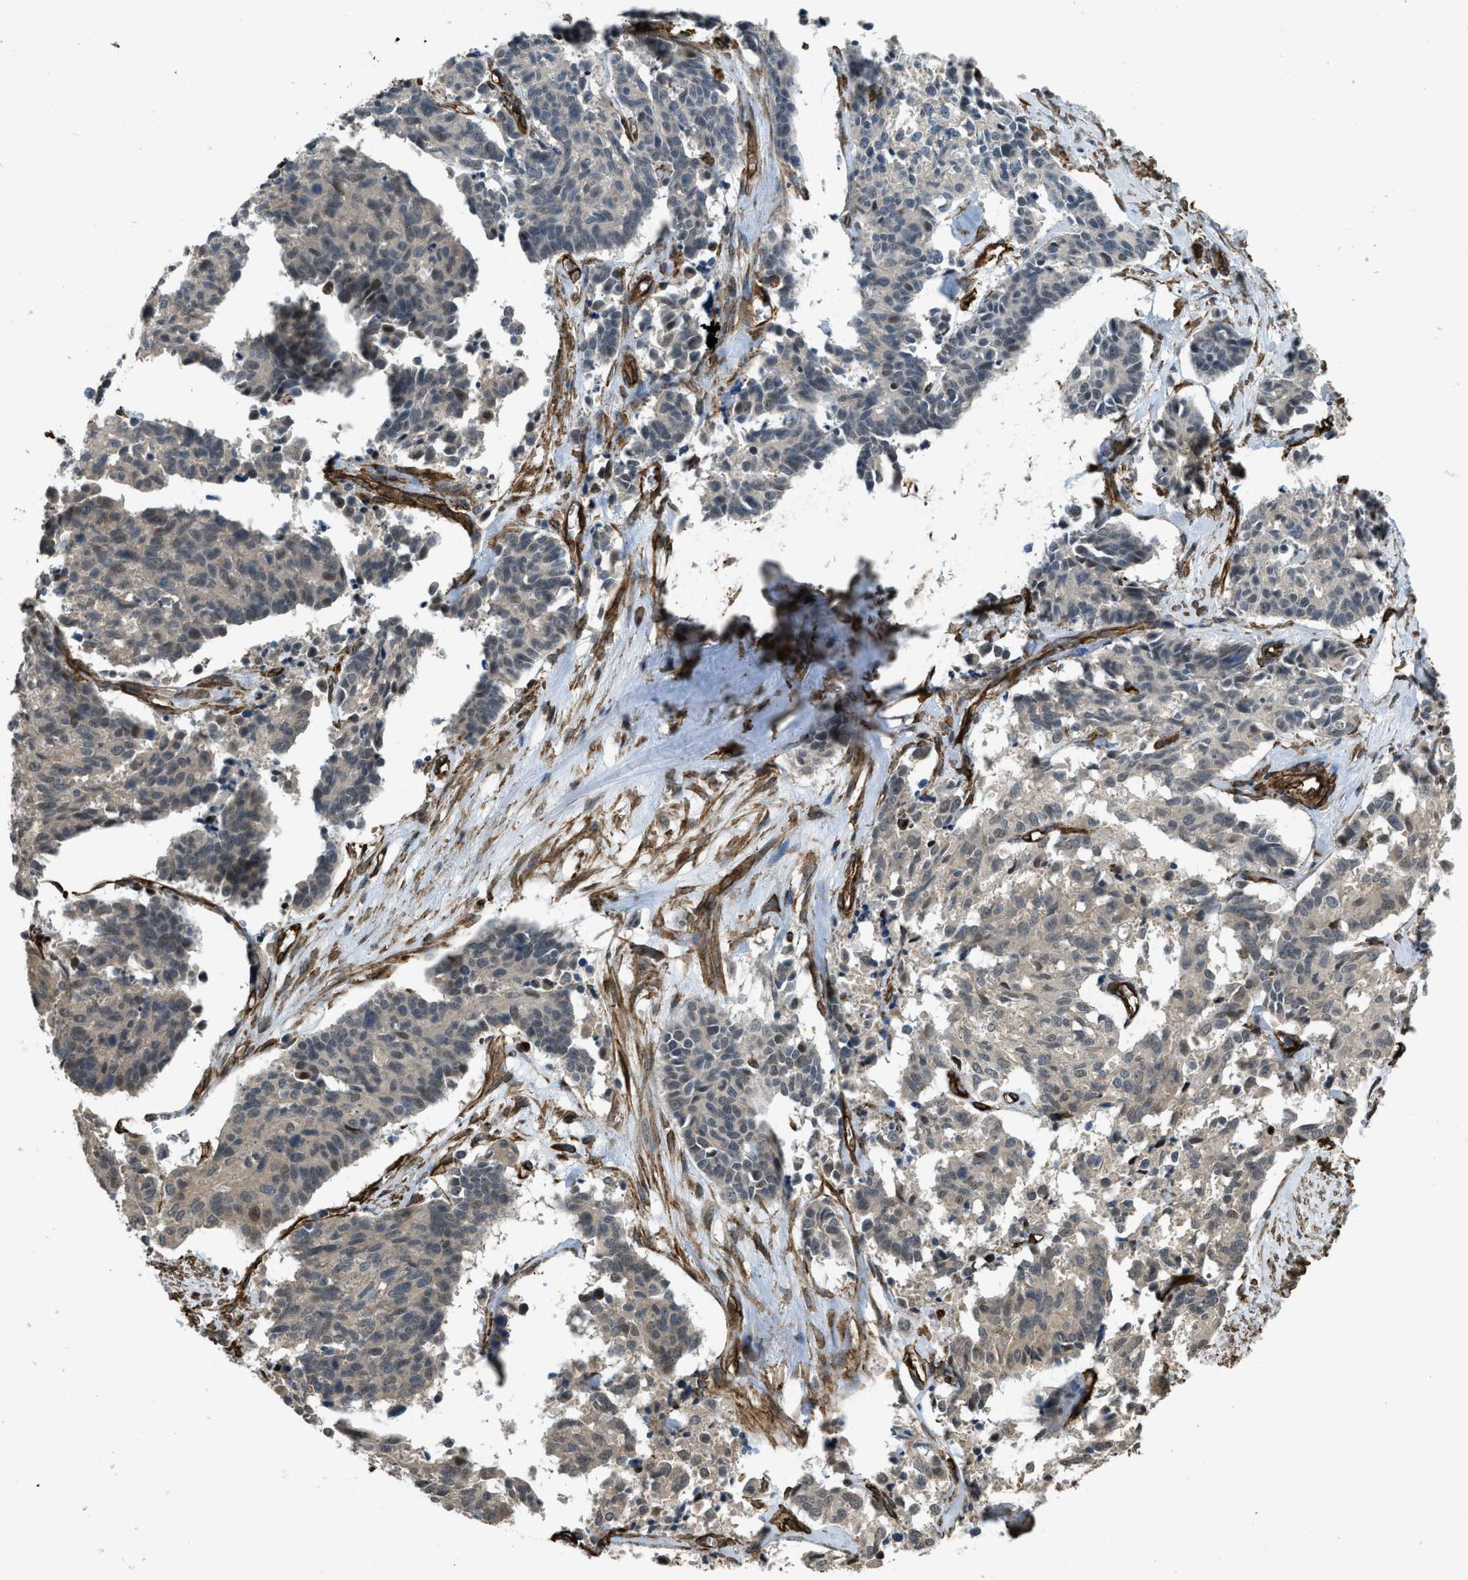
{"staining": {"intensity": "negative", "quantity": "none", "location": "none"}, "tissue": "cervical cancer", "cell_type": "Tumor cells", "image_type": "cancer", "snomed": [{"axis": "morphology", "description": "Squamous cell carcinoma, NOS"}, {"axis": "topography", "description": "Cervix"}], "caption": "High magnification brightfield microscopy of squamous cell carcinoma (cervical) stained with DAB (brown) and counterstained with hematoxylin (blue): tumor cells show no significant positivity.", "gene": "NMB", "patient": {"sex": "female", "age": 35}}